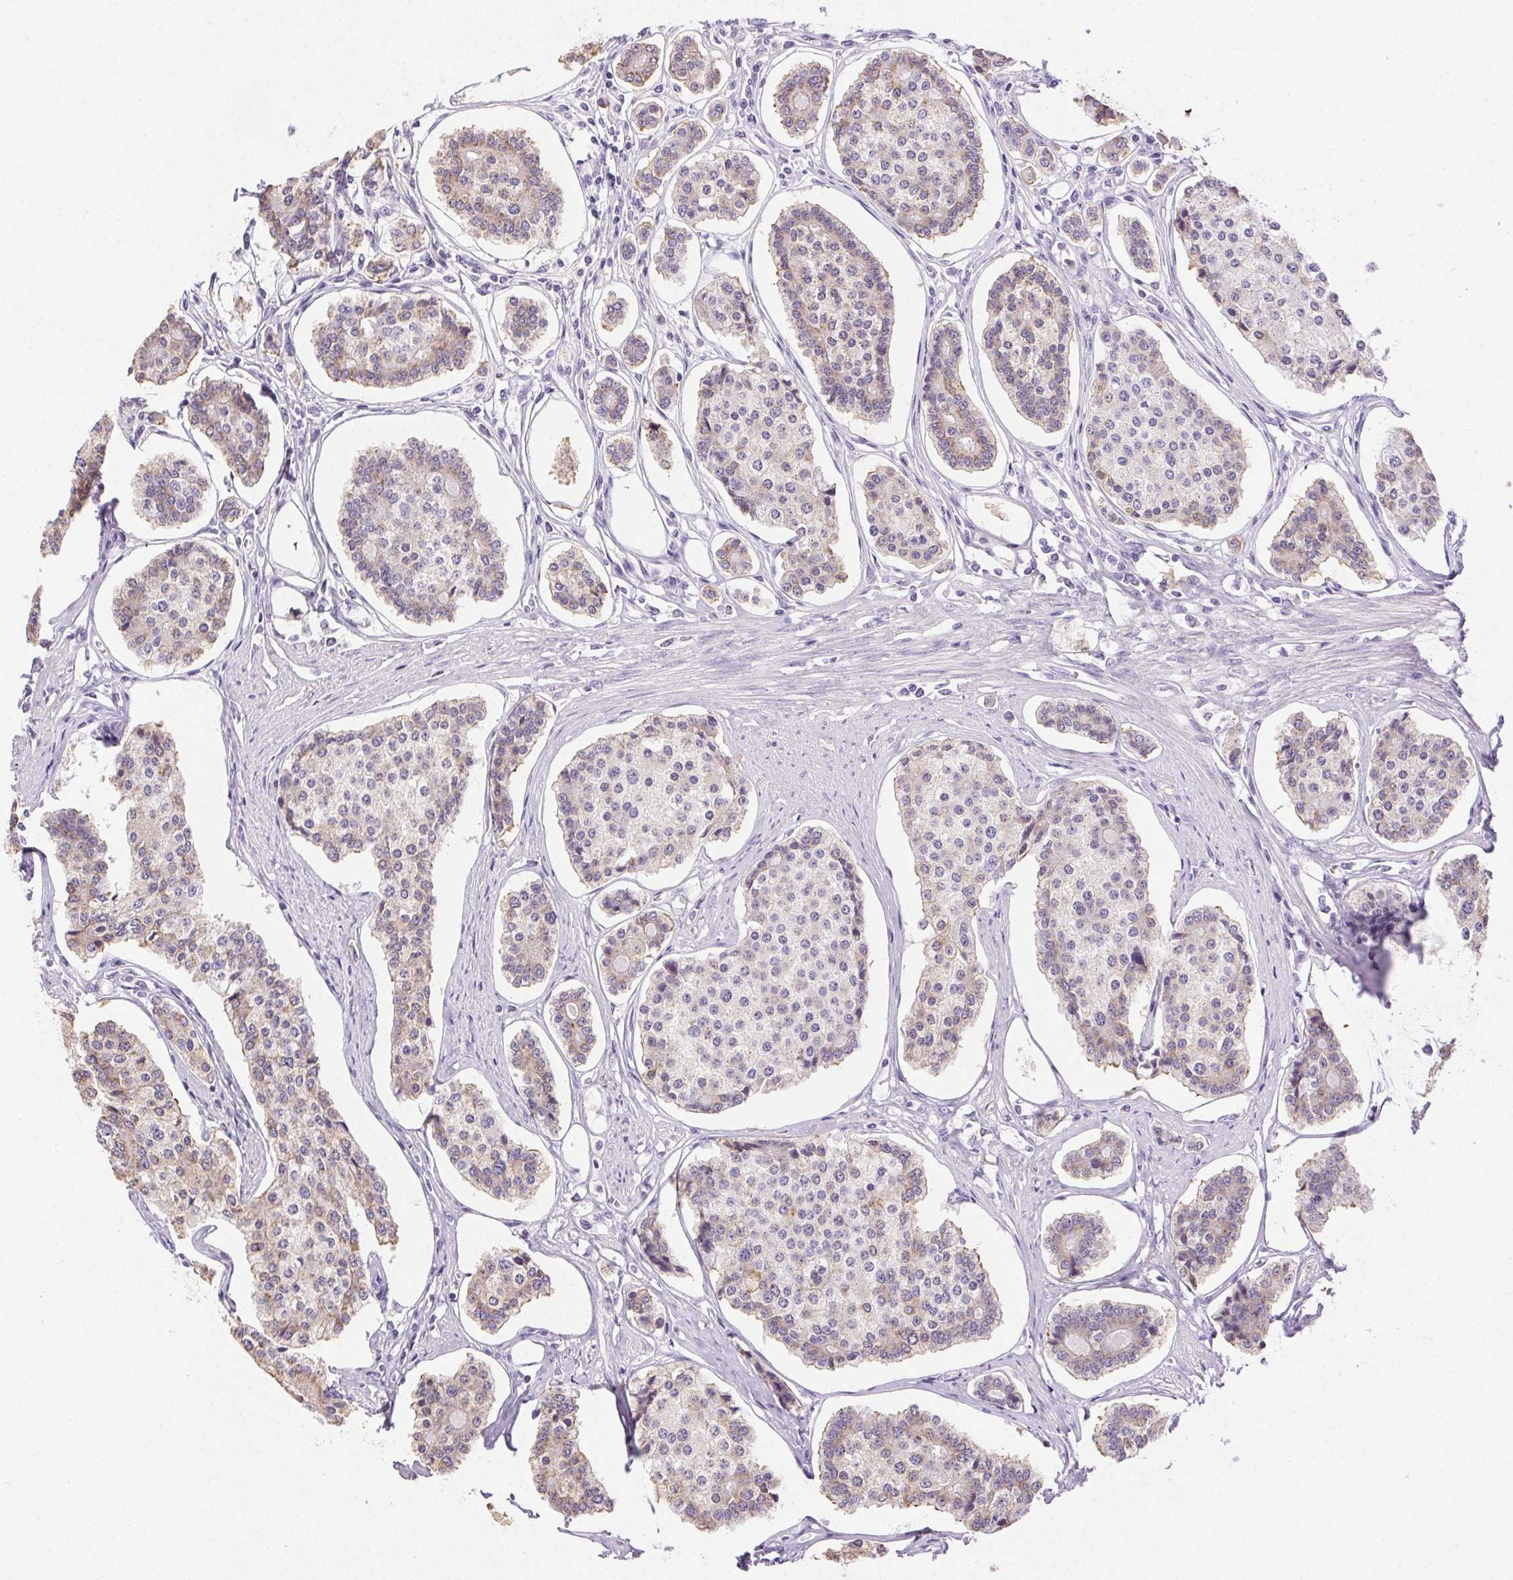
{"staining": {"intensity": "weak", "quantity": "25%-75%", "location": "cytoplasmic/membranous"}, "tissue": "carcinoid", "cell_type": "Tumor cells", "image_type": "cancer", "snomed": [{"axis": "morphology", "description": "Carcinoid, malignant, NOS"}, {"axis": "topography", "description": "Small intestine"}], "caption": "Human carcinoid stained for a protein (brown) displays weak cytoplasmic/membranous positive expression in approximately 25%-75% of tumor cells.", "gene": "CLDN10", "patient": {"sex": "female", "age": 65}}